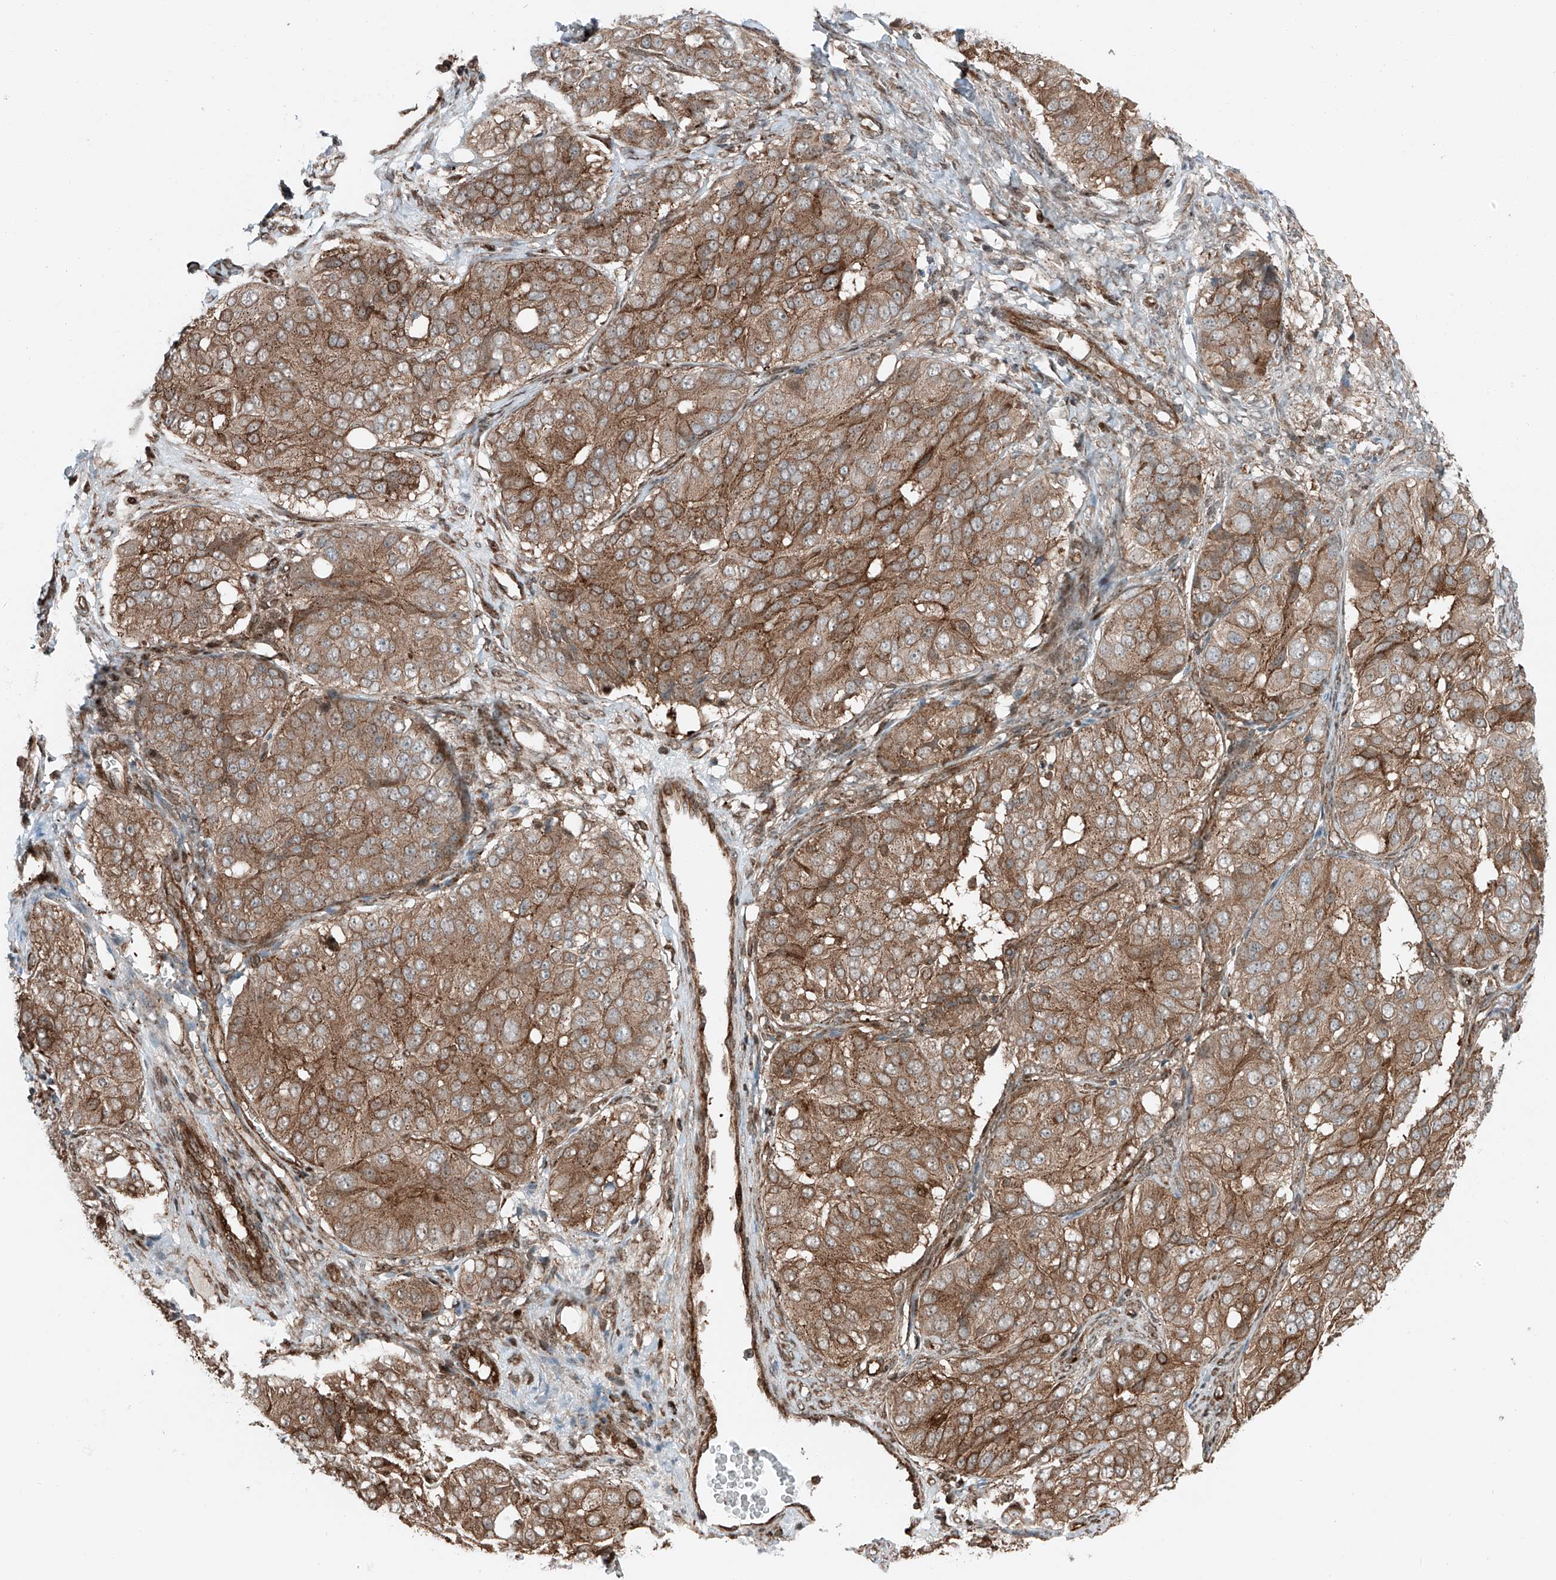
{"staining": {"intensity": "moderate", "quantity": ">75%", "location": "cytoplasmic/membranous"}, "tissue": "ovarian cancer", "cell_type": "Tumor cells", "image_type": "cancer", "snomed": [{"axis": "morphology", "description": "Carcinoma, endometroid"}, {"axis": "topography", "description": "Ovary"}], "caption": "IHC (DAB) staining of ovarian cancer shows moderate cytoplasmic/membranous protein positivity in approximately >75% of tumor cells. (Stains: DAB (3,3'-diaminobenzidine) in brown, nuclei in blue, Microscopy: brightfield microscopy at high magnification).", "gene": "USP48", "patient": {"sex": "female", "age": 51}}